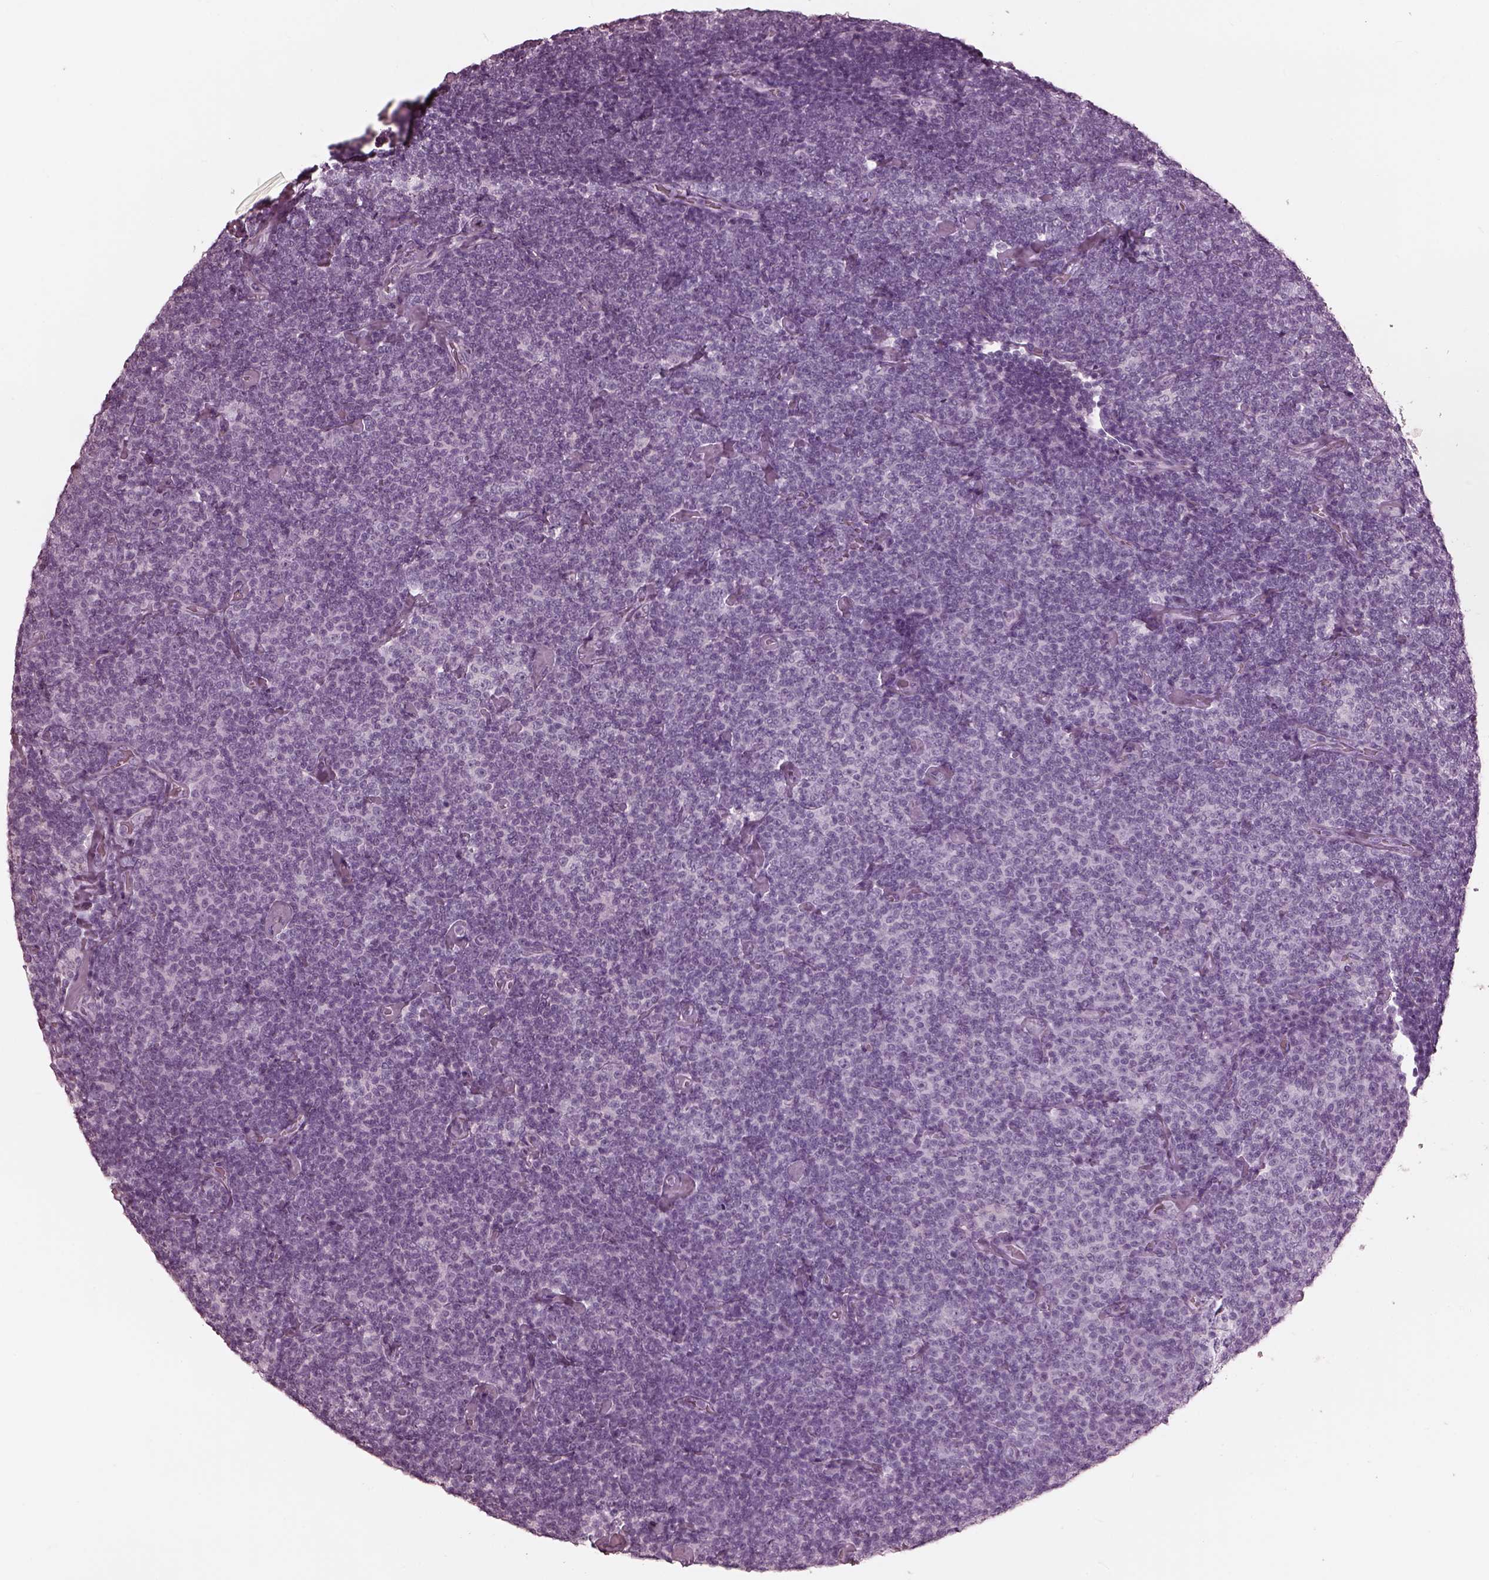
{"staining": {"intensity": "negative", "quantity": "none", "location": "none"}, "tissue": "lymphoma", "cell_type": "Tumor cells", "image_type": "cancer", "snomed": [{"axis": "morphology", "description": "Malignant lymphoma, non-Hodgkin's type, Low grade"}, {"axis": "topography", "description": "Lymph node"}], "caption": "DAB (3,3'-diaminobenzidine) immunohistochemical staining of low-grade malignant lymphoma, non-Hodgkin's type reveals no significant expression in tumor cells.", "gene": "FABP9", "patient": {"sex": "male", "age": 81}}